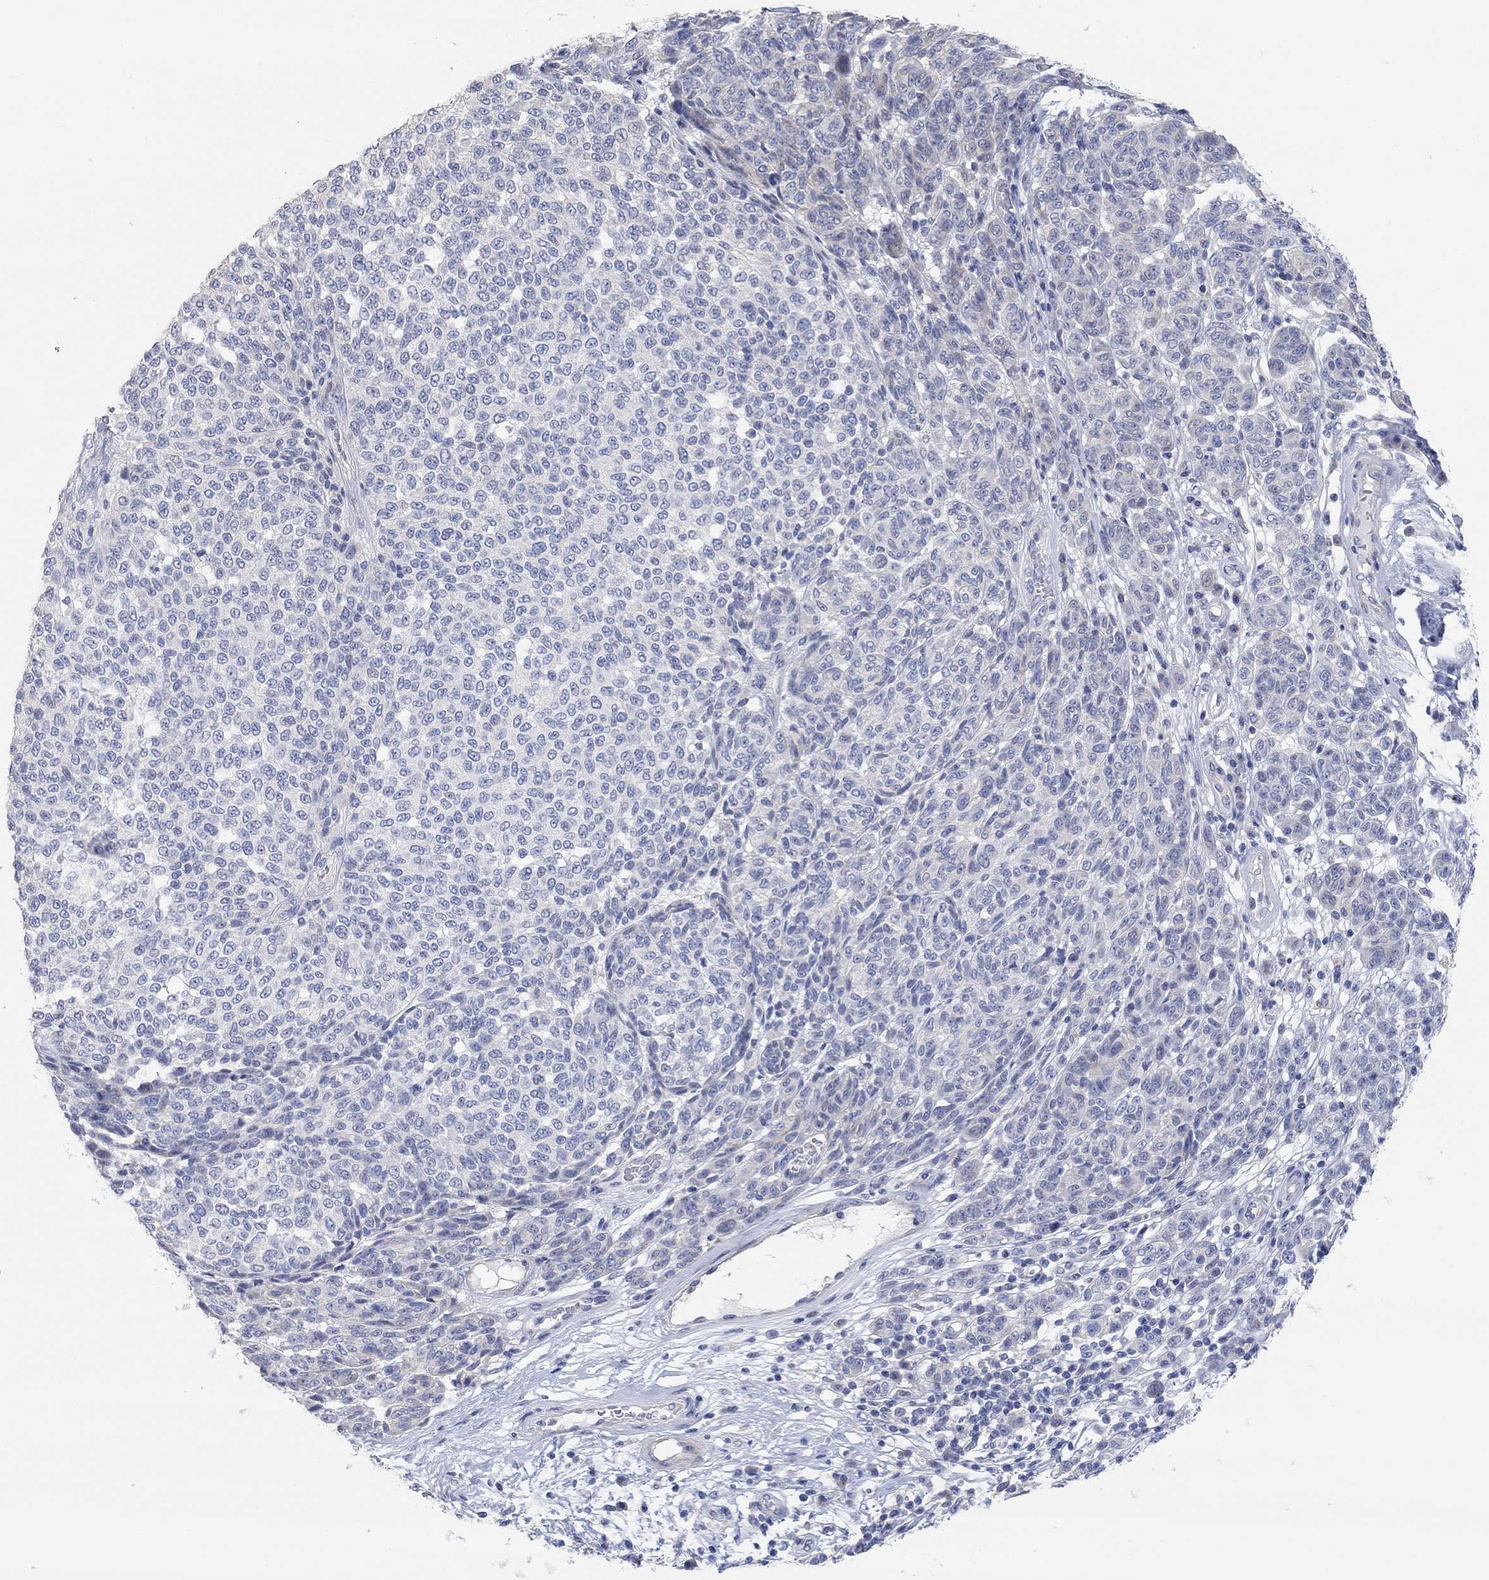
{"staining": {"intensity": "negative", "quantity": "none", "location": "none"}, "tissue": "melanoma", "cell_type": "Tumor cells", "image_type": "cancer", "snomed": [{"axis": "morphology", "description": "Malignant melanoma, NOS"}, {"axis": "topography", "description": "Skin"}], "caption": "Tumor cells are negative for protein expression in human melanoma.", "gene": "NLRP14", "patient": {"sex": "male", "age": 59}}